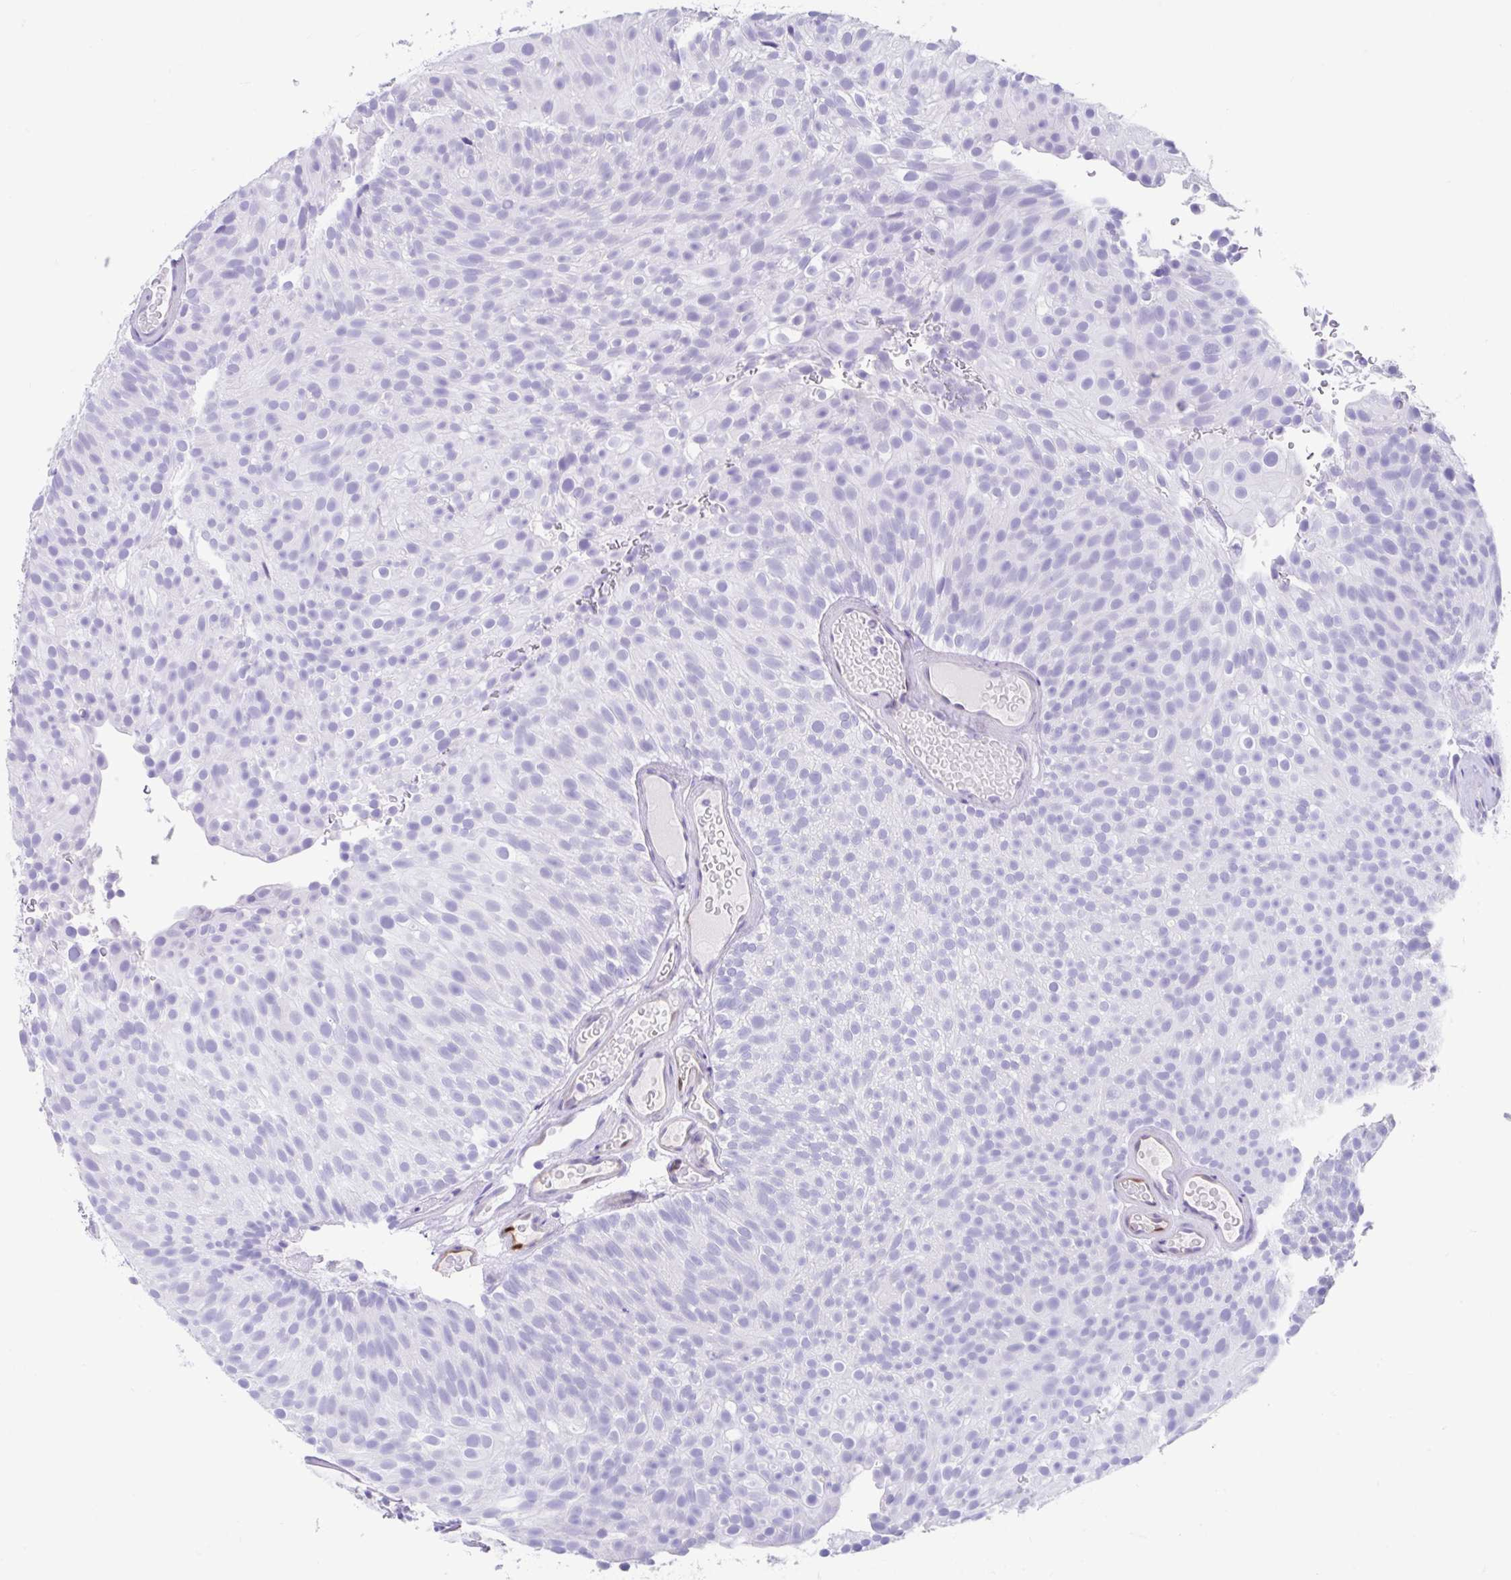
{"staining": {"intensity": "negative", "quantity": "none", "location": "none"}, "tissue": "urothelial cancer", "cell_type": "Tumor cells", "image_type": "cancer", "snomed": [{"axis": "morphology", "description": "Urothelial carcinoma, Low grade"}, {"axis": "topography", "description": "Urinary bladder"}], "caption": "IHC of human urothelial carcinoma (low-grade) exhibits no staining in tumor cells. (Immunohistochemistry (ihc), brightfield microscopy, high magnification).", "gene": "FAM107A", "patient": {"sex": "male", "age": 78}}